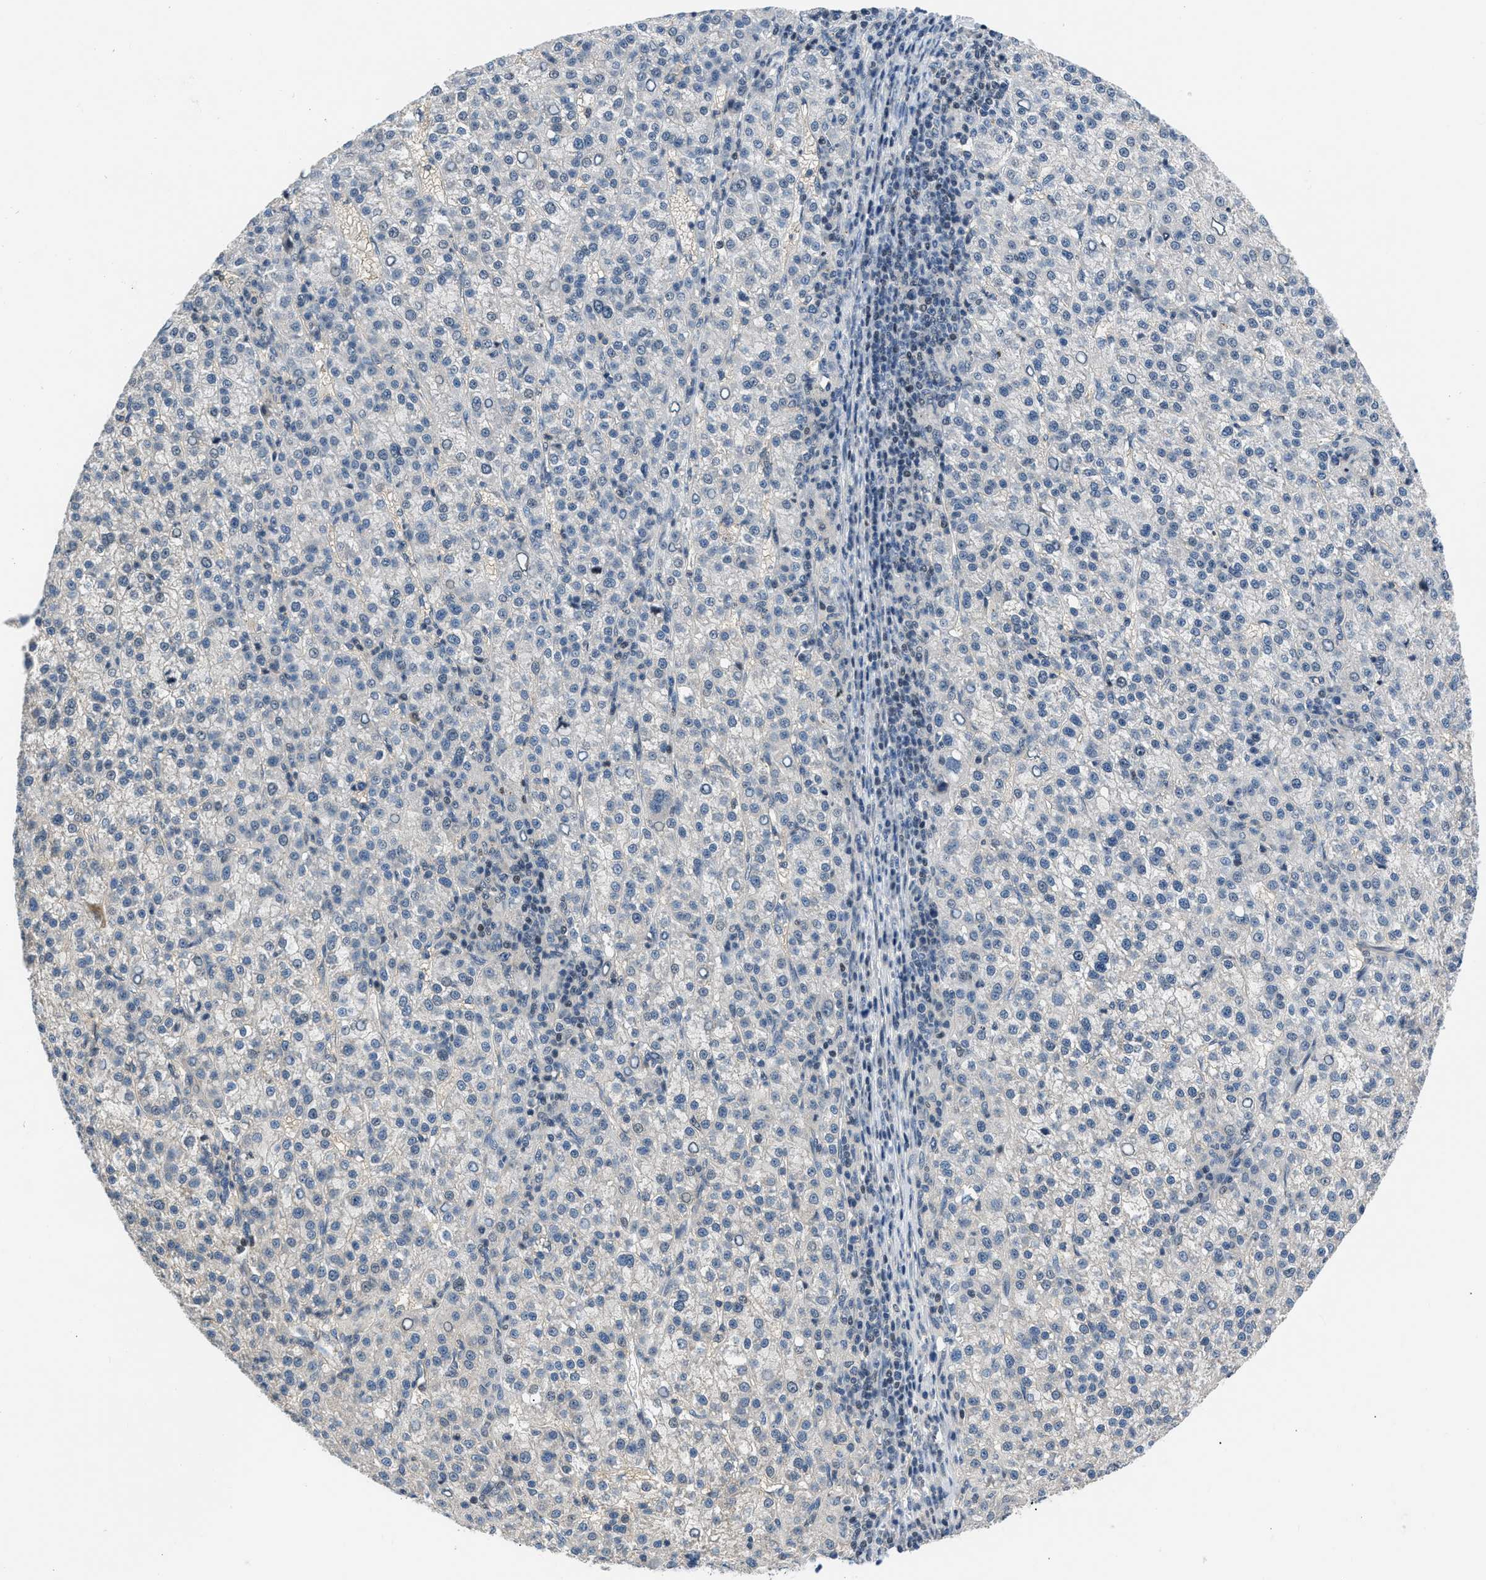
{"staining": {"intensity": "negative", "quantity": "none", "location": "none"}, "tissue": "liver cancer", "cell_type": "Tumor cells", "image_type": "cancer", "snomed": [{"axis": "morphology", "description": "Carcinoma, Hepatocellular, NOS"}, {"axis": "topography", "description": "Liver"}], "caption": "Hepatocellular carcinoma (liver) was stained to show a protein in brown. There is no significant positivity in tumor cells.", "gene": "OLIG3", "patient": {"sex": "female", "age": 58}}